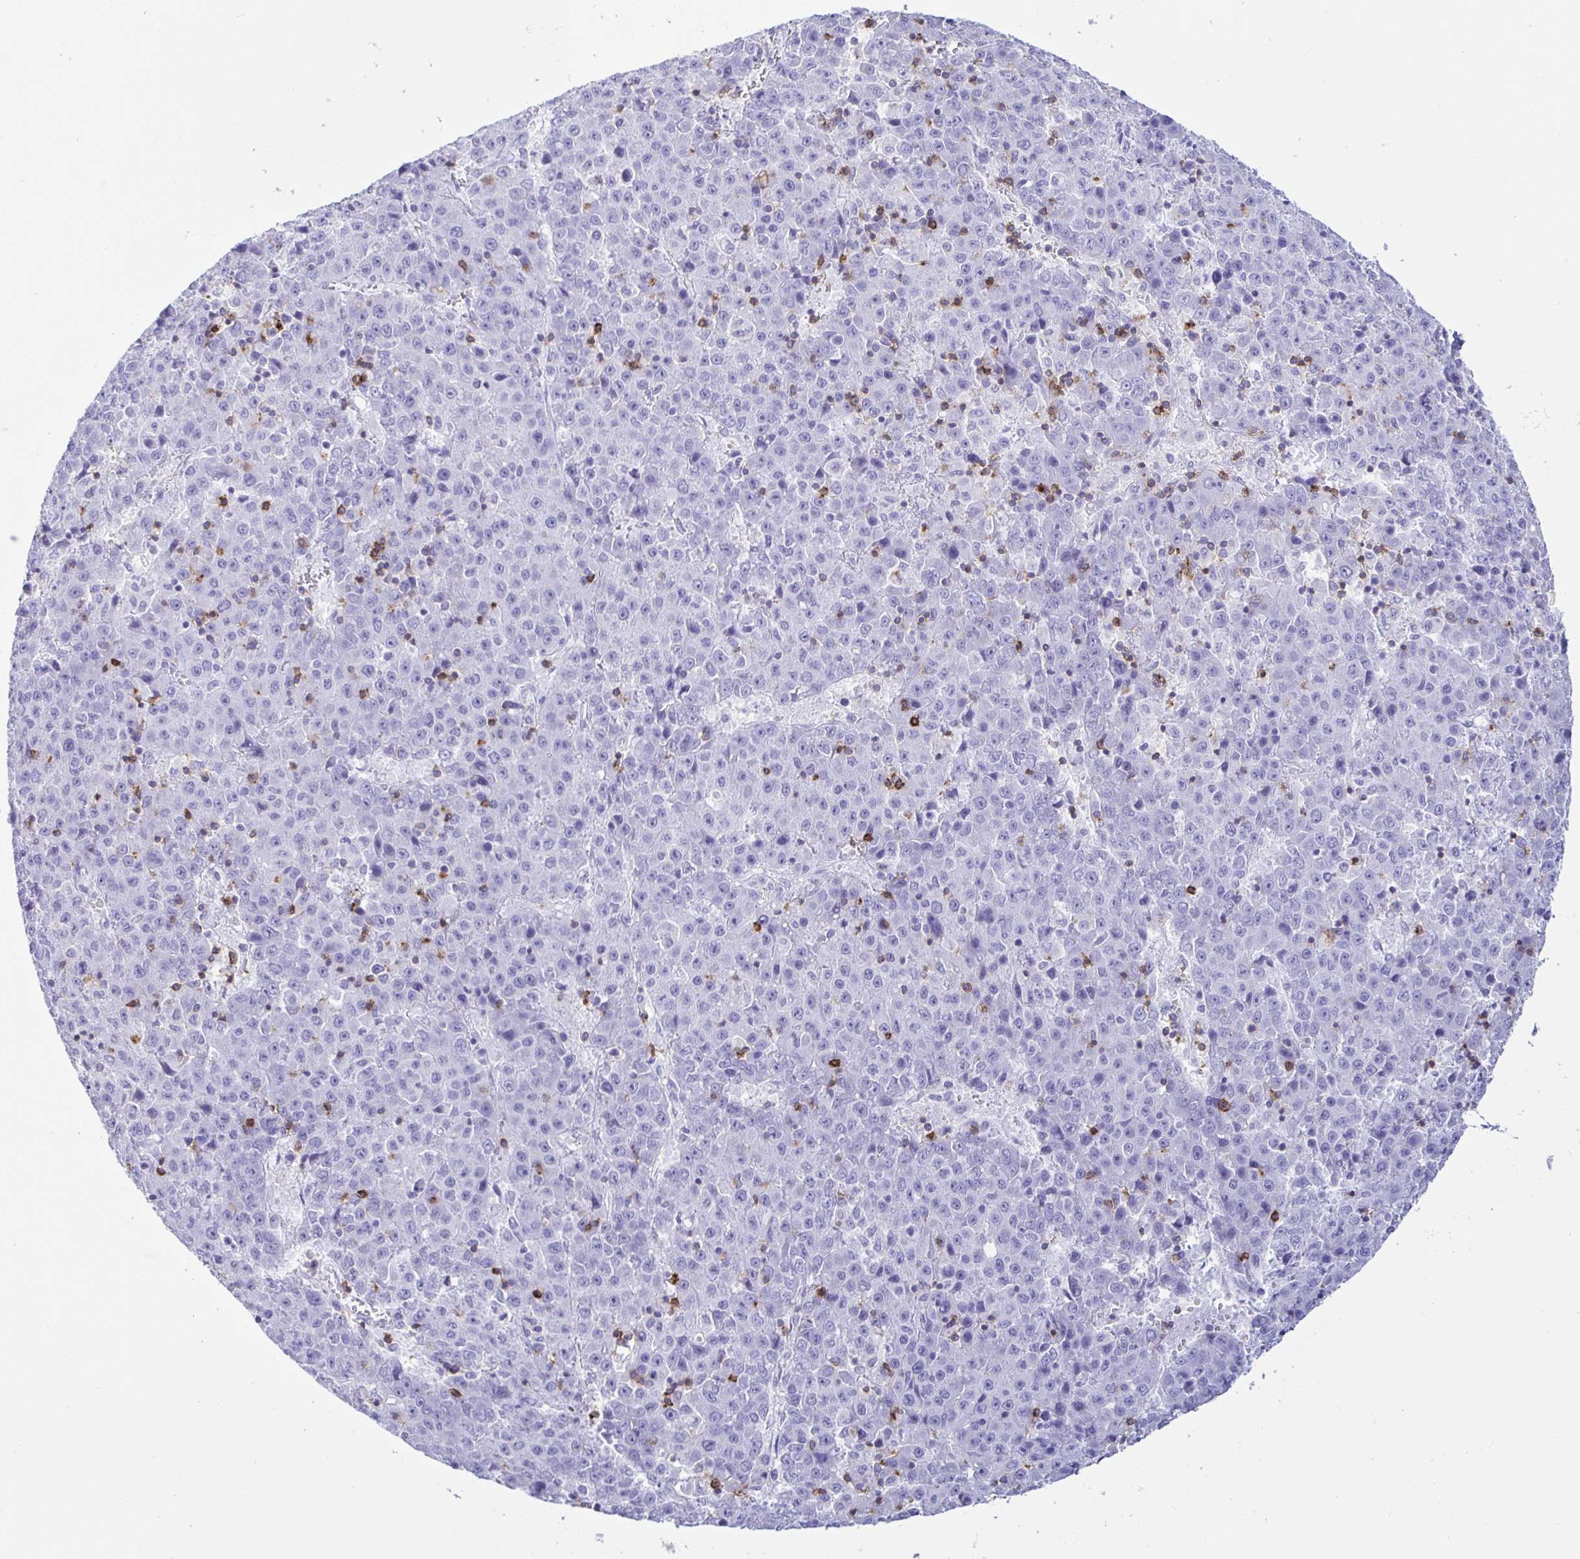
{"staining": {"intensity": "negative", "quantity": "none", "location": "none"}, "tissue": "liver cancer", "cell_type": "Tumor cells", "image_type": "cancer", "snomed": [{"axis": "morphology", "description": "Carcinoma, Hepatocellular, NOS"}, {"axis": "topography", "description": "Liver"}], "caption": "This image is of liver cancer (hepatocellular carcinoma) stained with immunohistochemistry (IHC) to label a protein in brown with the nuclei are counter-stained blue. There is no positivity in tumor cells.", "gene": "CD5", "patient": {"sex": "female", "age": 53}}